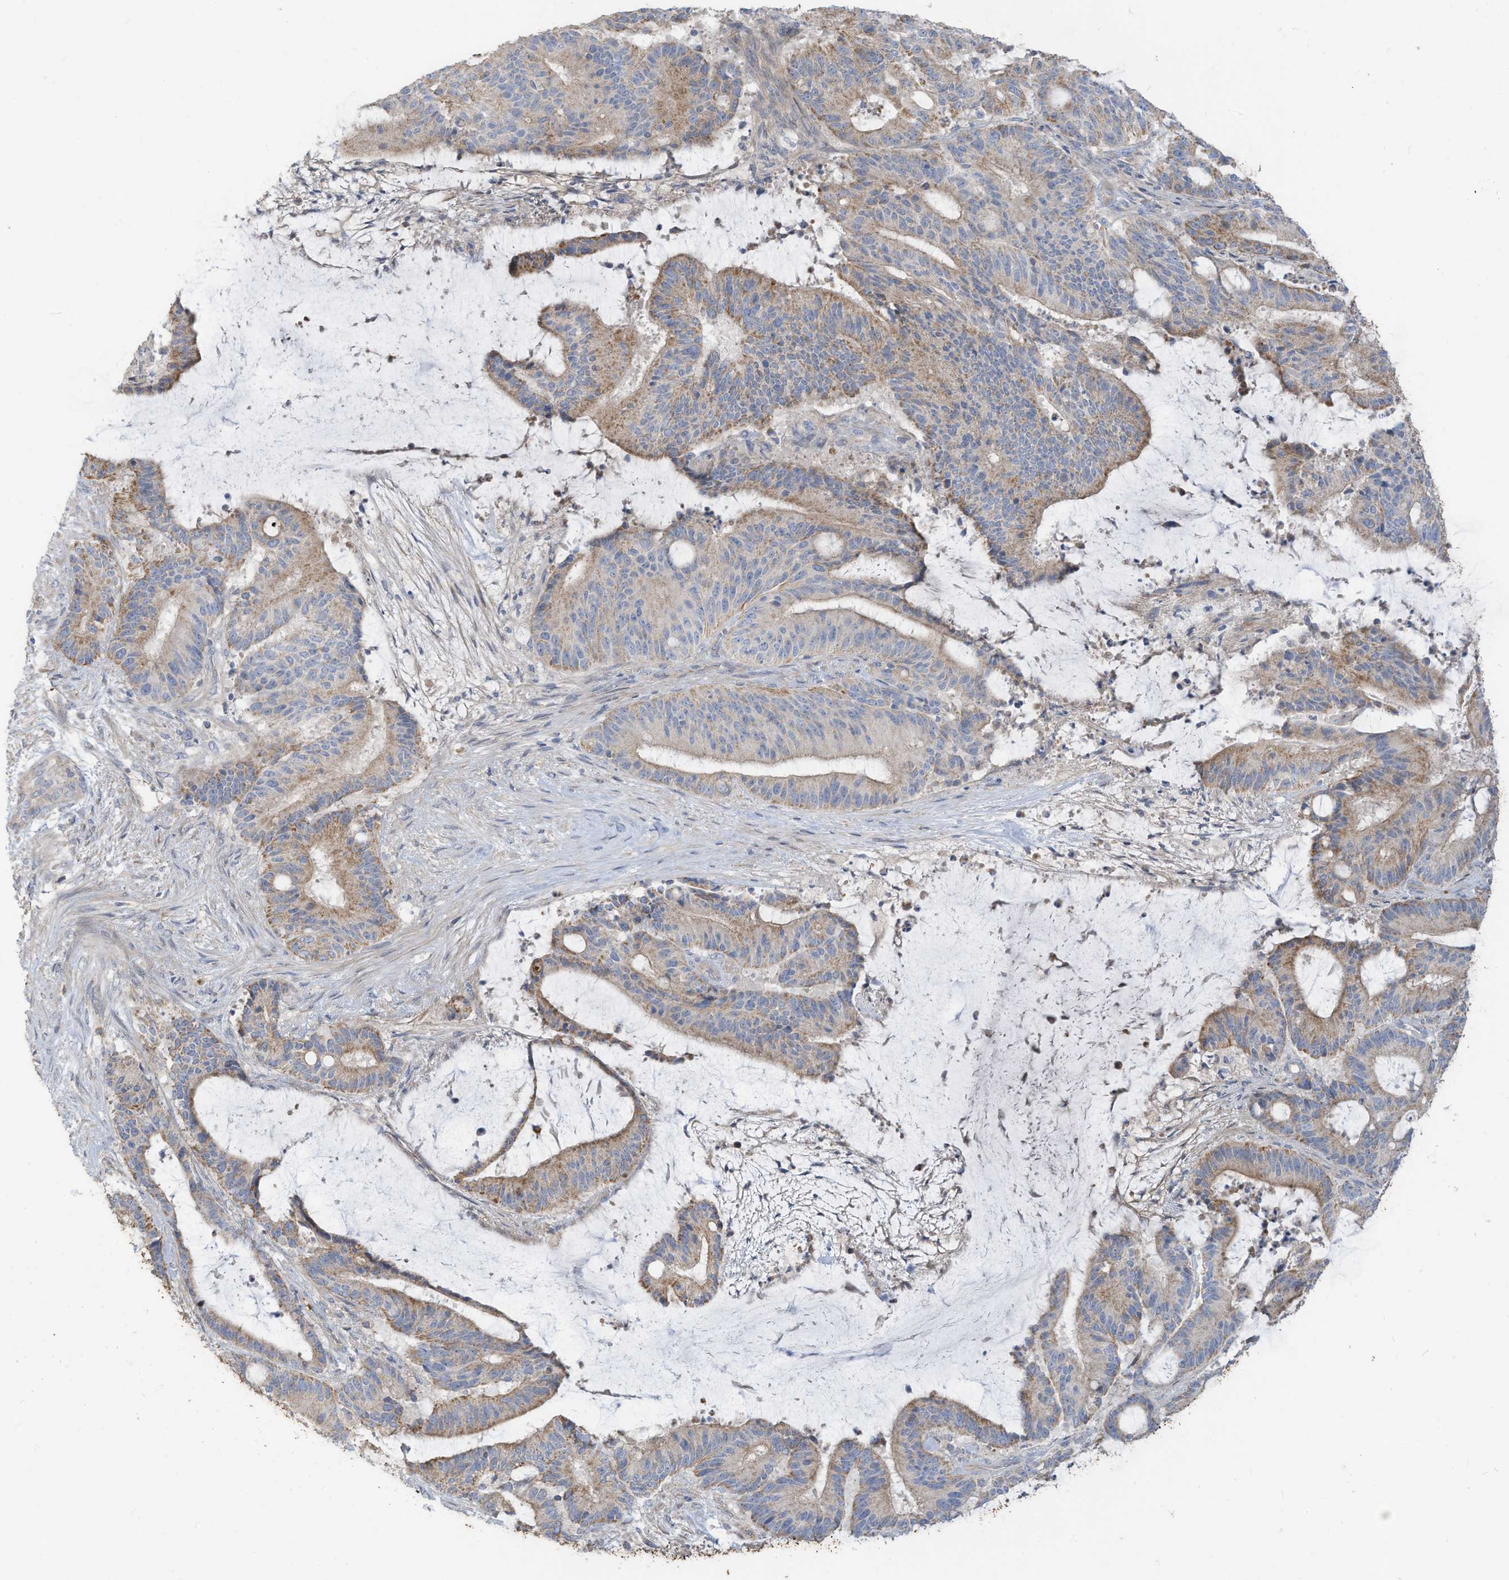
{"staining": {"intensity": "weak", "quantity": "25%-75%", "location": "cytoplasmic/membranous"}, "tissue": "liver cancer", "cell_type": "Tumor cells", "image_type": "cancer", "snomed": [{"axis": "morphology", "description": "Normal tissue, NOS"}, {"axis": "morphology", "description": "Cholangiocarcinoma"}, {"axis": "topography", "description": "Liver"}, {"axis": "topography", "description": "Peripheral nerve tissue"}], "caption": "Protein staining of liver cancer tissue shows weak cytoplasmic/membranous staining in approximately 25%-75% of tumor cells.", "gene": "GTPBP2", "patient": {"sex": "female", "age": 73}}